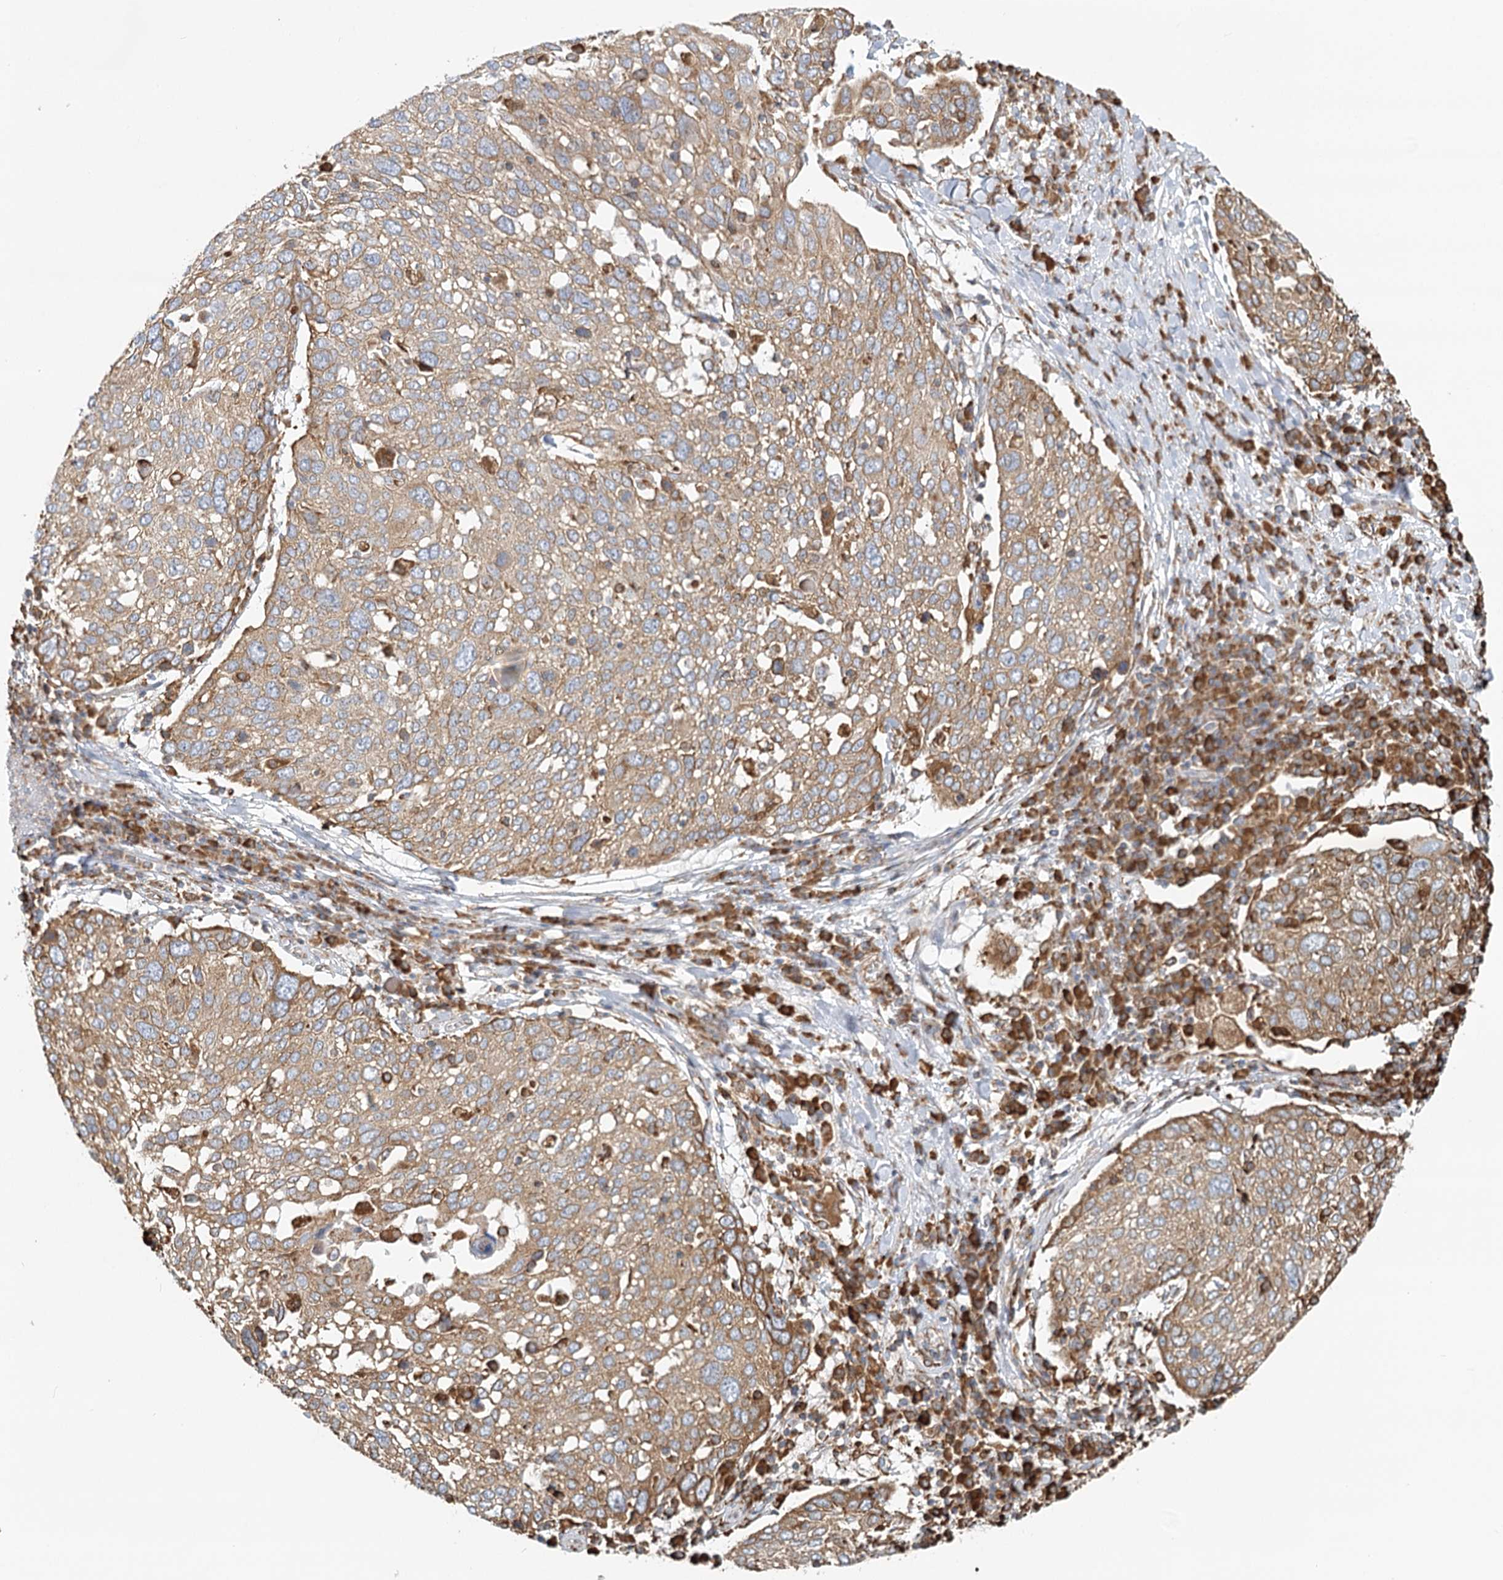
{"staining": {"intensity": "weak", "quantity": ">75%", "location": "cytoplasmic/membranous"}, "tissue": "lung cancer", "cell_type": "Tumor cells", "image_type": "cancer", "snomed": [{"axis": "morphology", "description": "Squamous cell carcinoma, NOS"}, {"axis": "topography", "description": "Lung"}], "caption": "Squamous cell carcinoma (lung) stained with a protein marker exhibits weak staining in tumor cells.", "gene": "TAS1R1", "patient": {"sex": "male", "age": 65}}